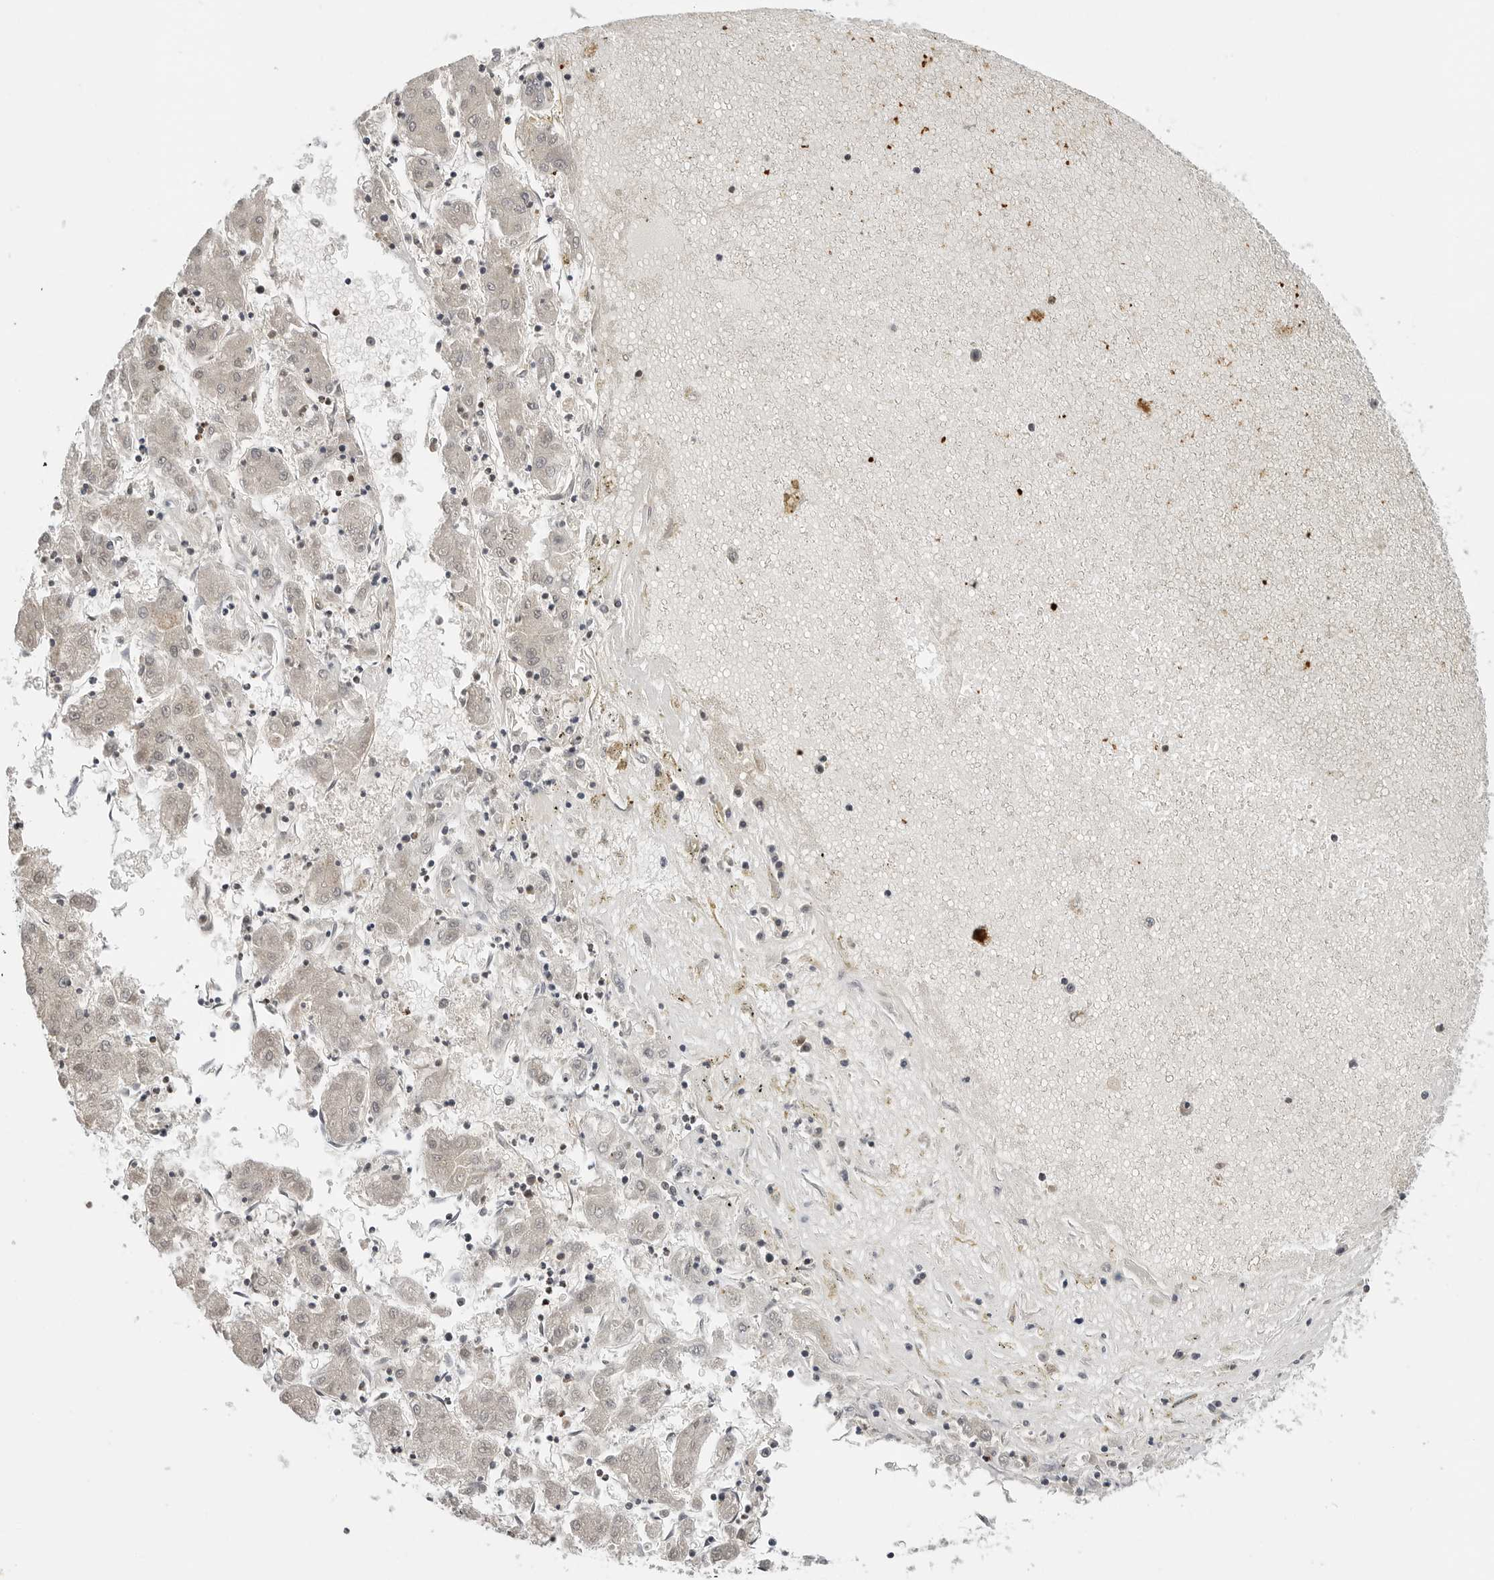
{"staining": {"intensity": "negative", "quantity": "none", "location": "none"}, "tissue": "liver cancer", "cell_type": "Tumor cells", "image_type": "cancer", "snomed": [{"axis": "morphology", "description": "Carcinoma, Hepatocellular, NOS"}, {"axis": "topography", "description": "Liver"}], "caption": "This is an IHC image of human hepatocellular carcinoma (liver). There is no staining in tumor cells.", "gene": "C8orf33", "patient": {"sex": "male", "age": 72}}